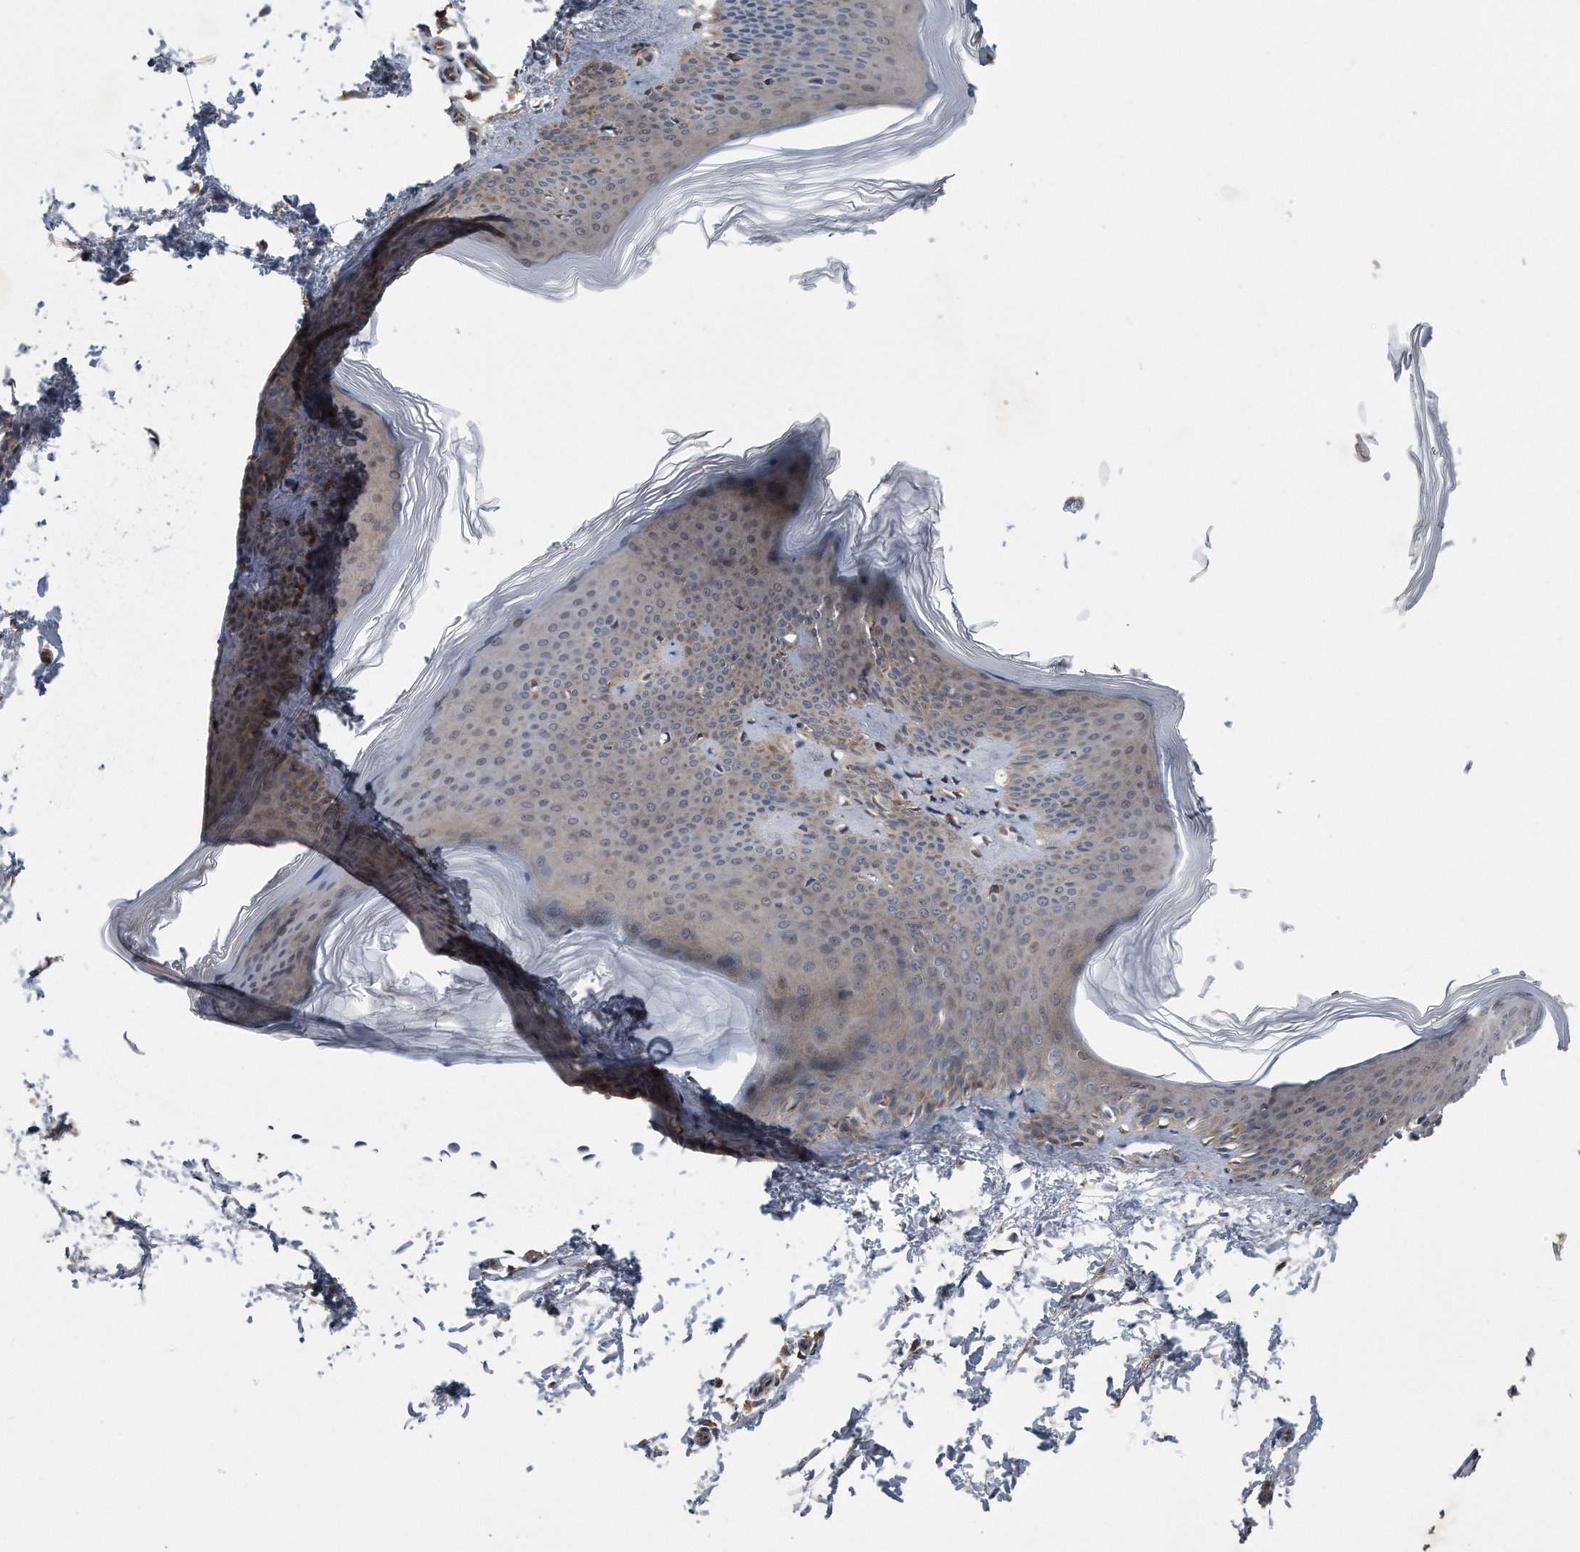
{"staining": {"intensity": "negative", "quantity": "none", "location": "none"}, "tissue": "skin", "cell_type": "Fibroblasts", "image_type": "normal", "snomed": [{"axis": "morphology", "description": "Normal tissue, NOS"}, {"axis": "topography", "description": "Skin"}], "caption": "The histopathology image demonstrates no staining of fibroblasts in normal skin.", "gene": "ALPK2", "patient": {"sex": "female", "age": 27}}